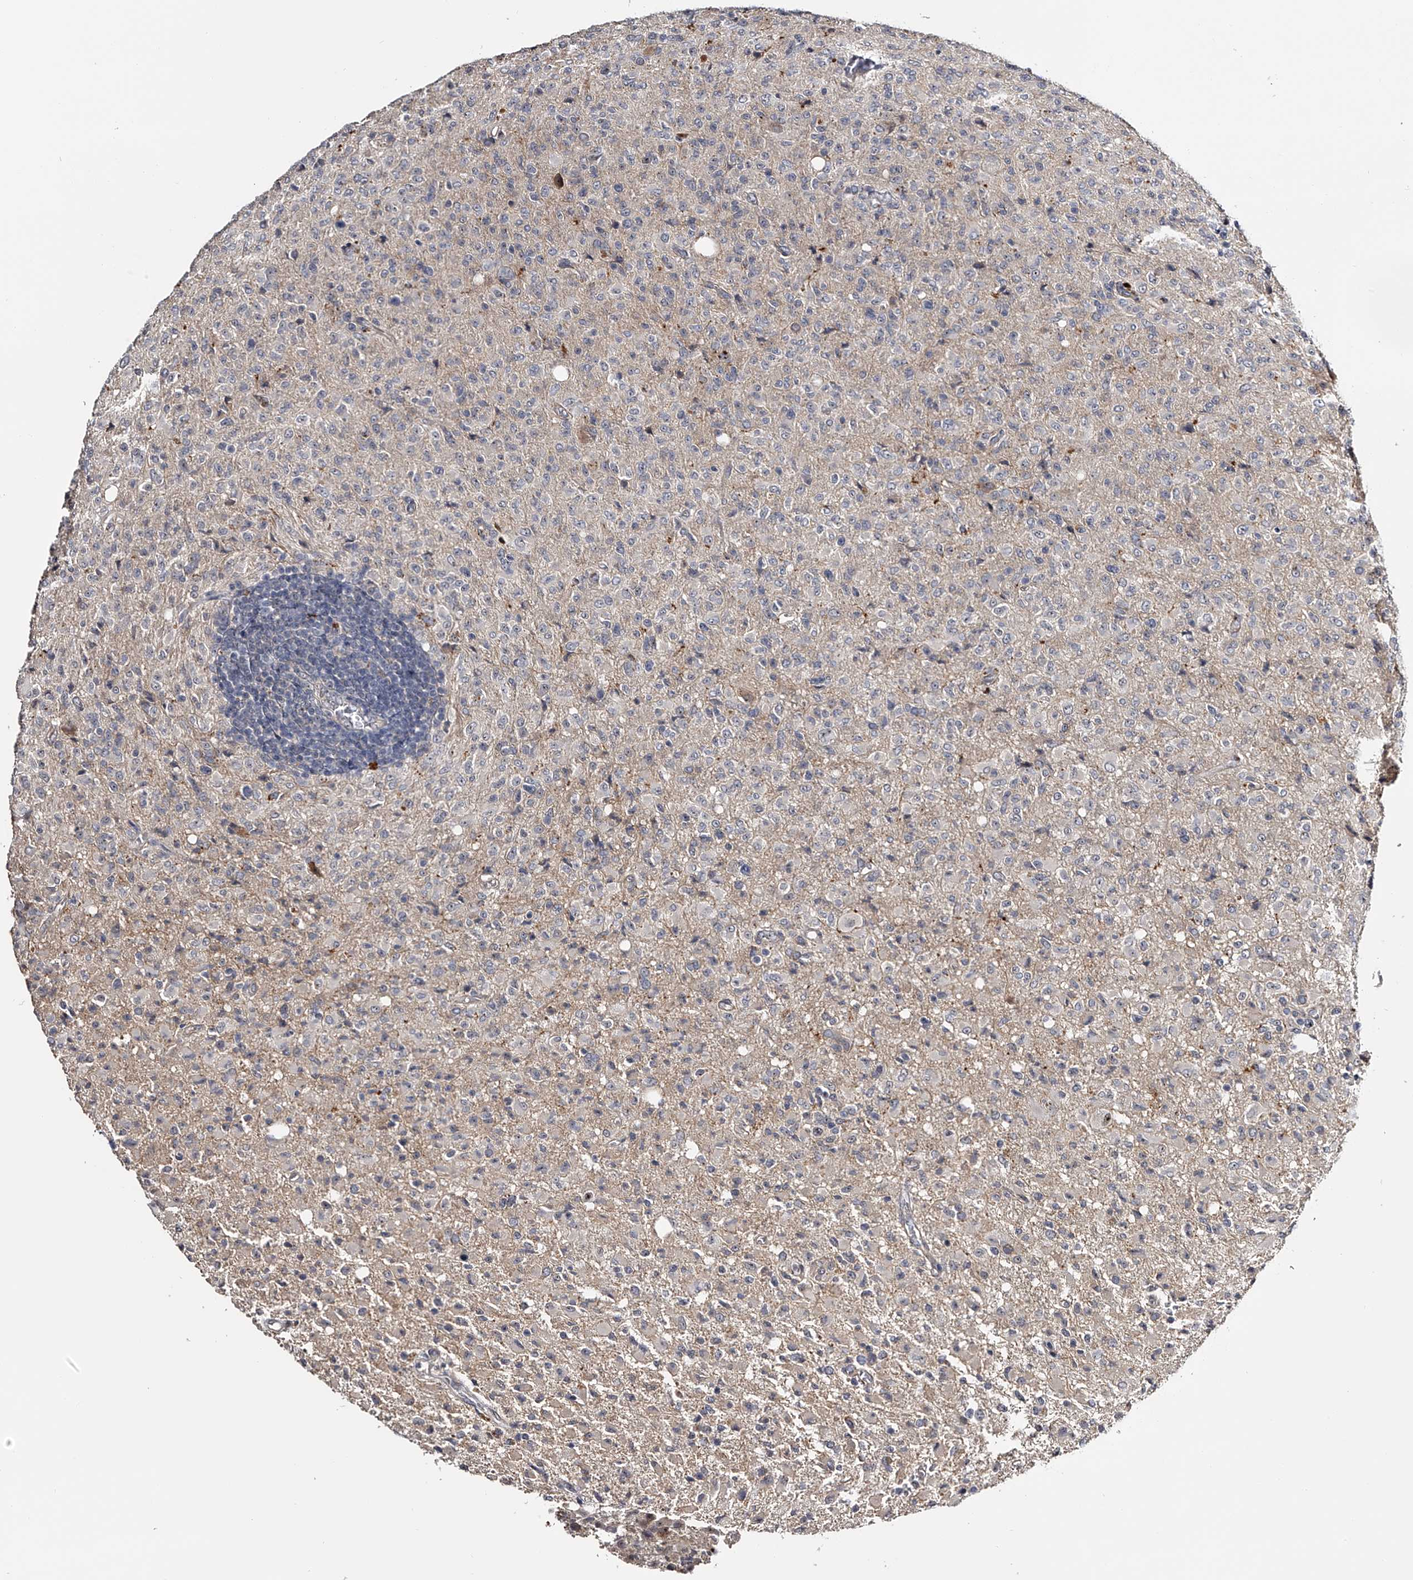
{"staining": {"intensity": "negative", "quantity": "none", "location": "none"}, "tissue": "glioma", "cell_type": "Tumor cells", "image_type": "cancer", "snomed": [{"axis": "morphology", "description": "Glioma, malignant, High grade"}, {"axis": "topography", "description": "Brain"}], "caption": "IHC of human glioma reveals no staining in tumor cells.", "gene": "MDN1", "patient": {"sex": "female", "age": 57}}